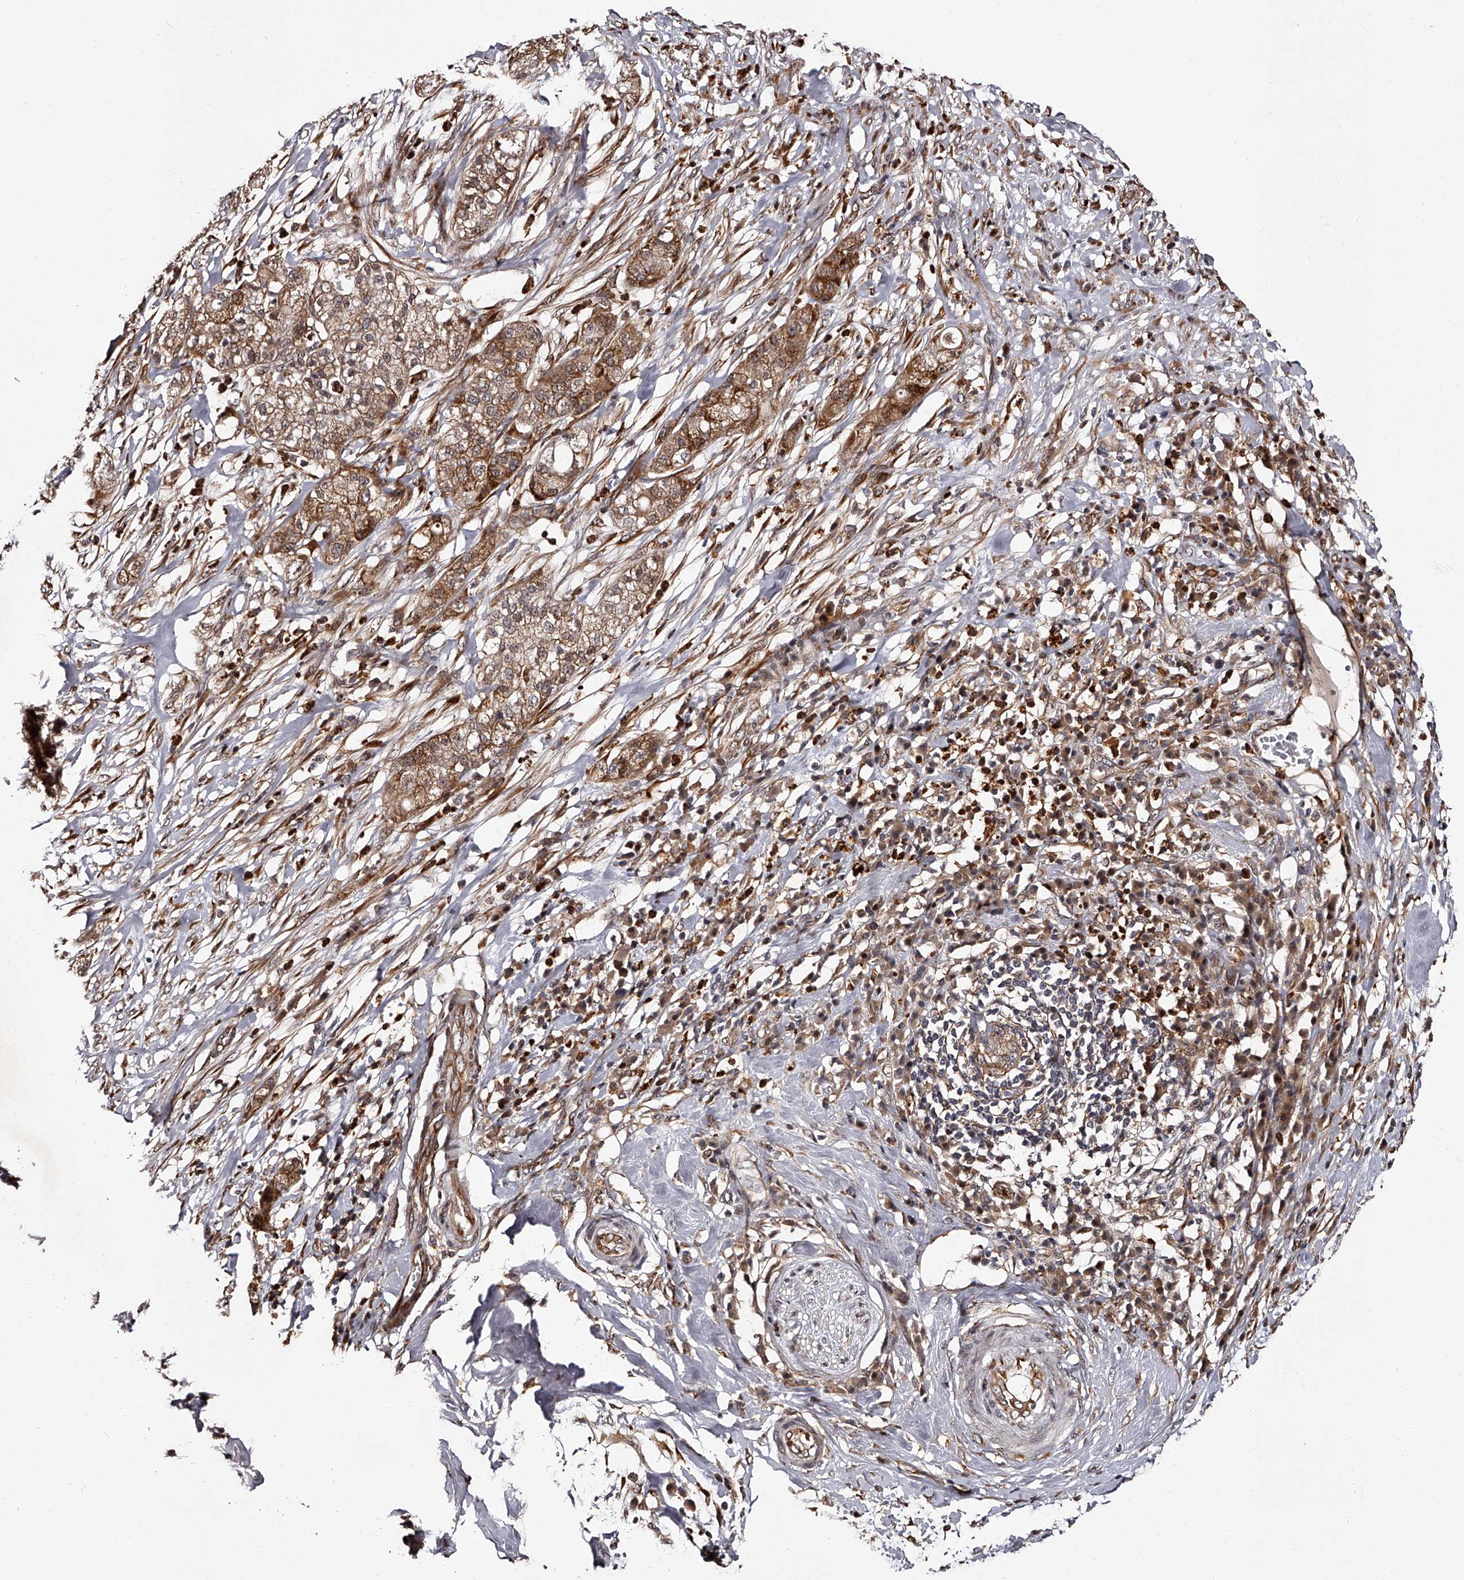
{"staining": {"intensity": "moderate", "quantity": ">75%", "location": "cytoplasmic/membranous"}, "tissue": "pancreatic cancer", "cell_type": "Tumor cells", "image_type": "cancer", "snomed": [{"axis": "morphology", "description": "Adenocarcinoma, NOS"}, {"axis": "topography", "description": "Pancreas"}], "caption": "Immunohistochemistry (DAB (3,3'-diaminobenzidine)) staining of pancreatic adenocarcinoma exhibits moderate cytoplasmic/membranous protein expression in about >75% of tumor cells.", "gene": "RSC1A1", "patient": {"sex": "female", "age": 78}}